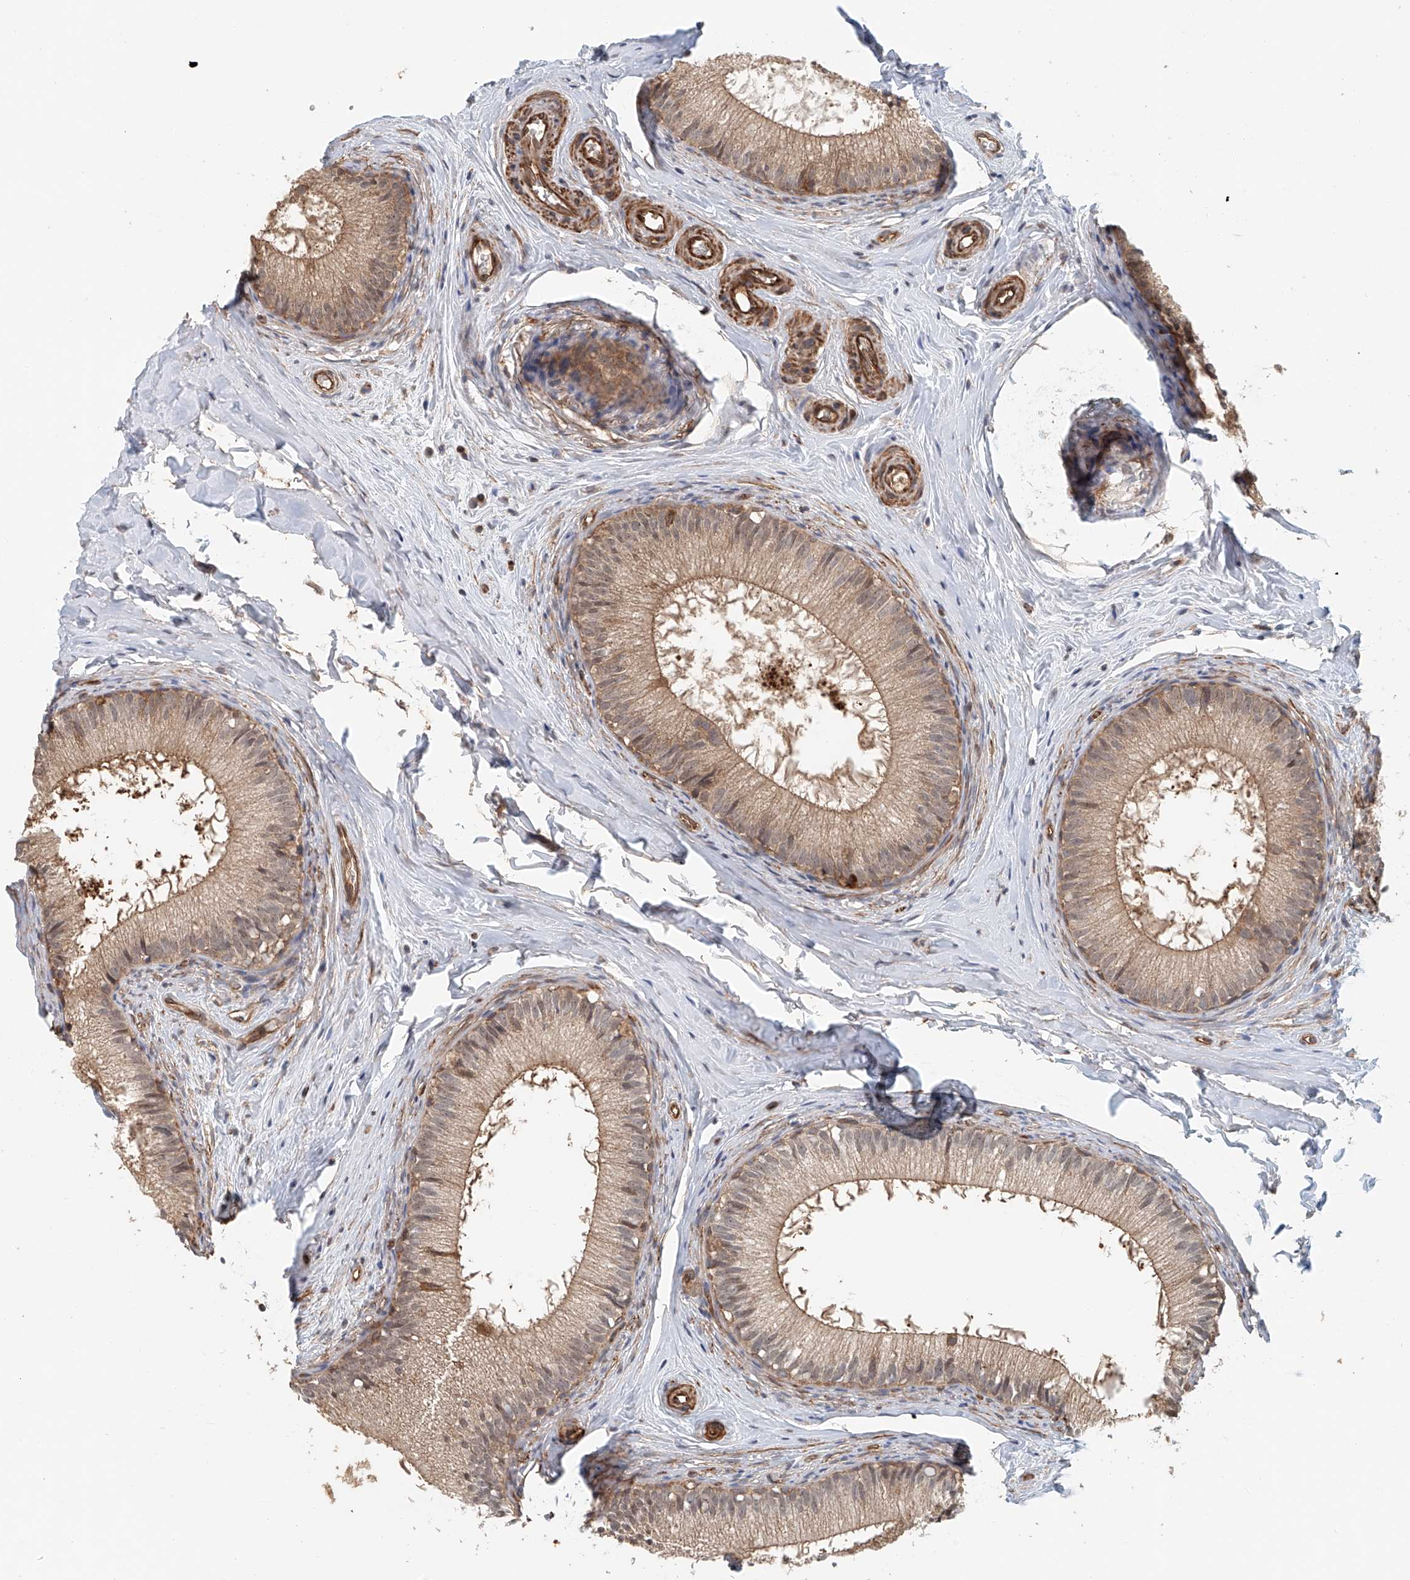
{"staining": {"intensity": "moderate", "quantity": ">75%", "location": "cytoplasmic/membranous"}, "tissue": "epididymis", "cell_type": "Glandular cells", "image_type": "normal", "snomed": [{"axis": "morphology", "description": "Normal tissue, NOS"}, {"axis": "topography", "description": "Epididymis"}], "caption": "High-magnification brightfield microscopy of benign epididymis stained with DAB (brown) and counterstained with hematoxylin (blue). glandular cells exhibit moderate cytoplasmic/membranous staining is identified in about>75% of cells. The staining was performed using DAB (3,3'-diaminobenzidine), with brown indicating positive protein expression. Nuclei are stained blue with hematoxylin.", "gene": "FRYL", "patient": {"sex": "male", "age": 34}}